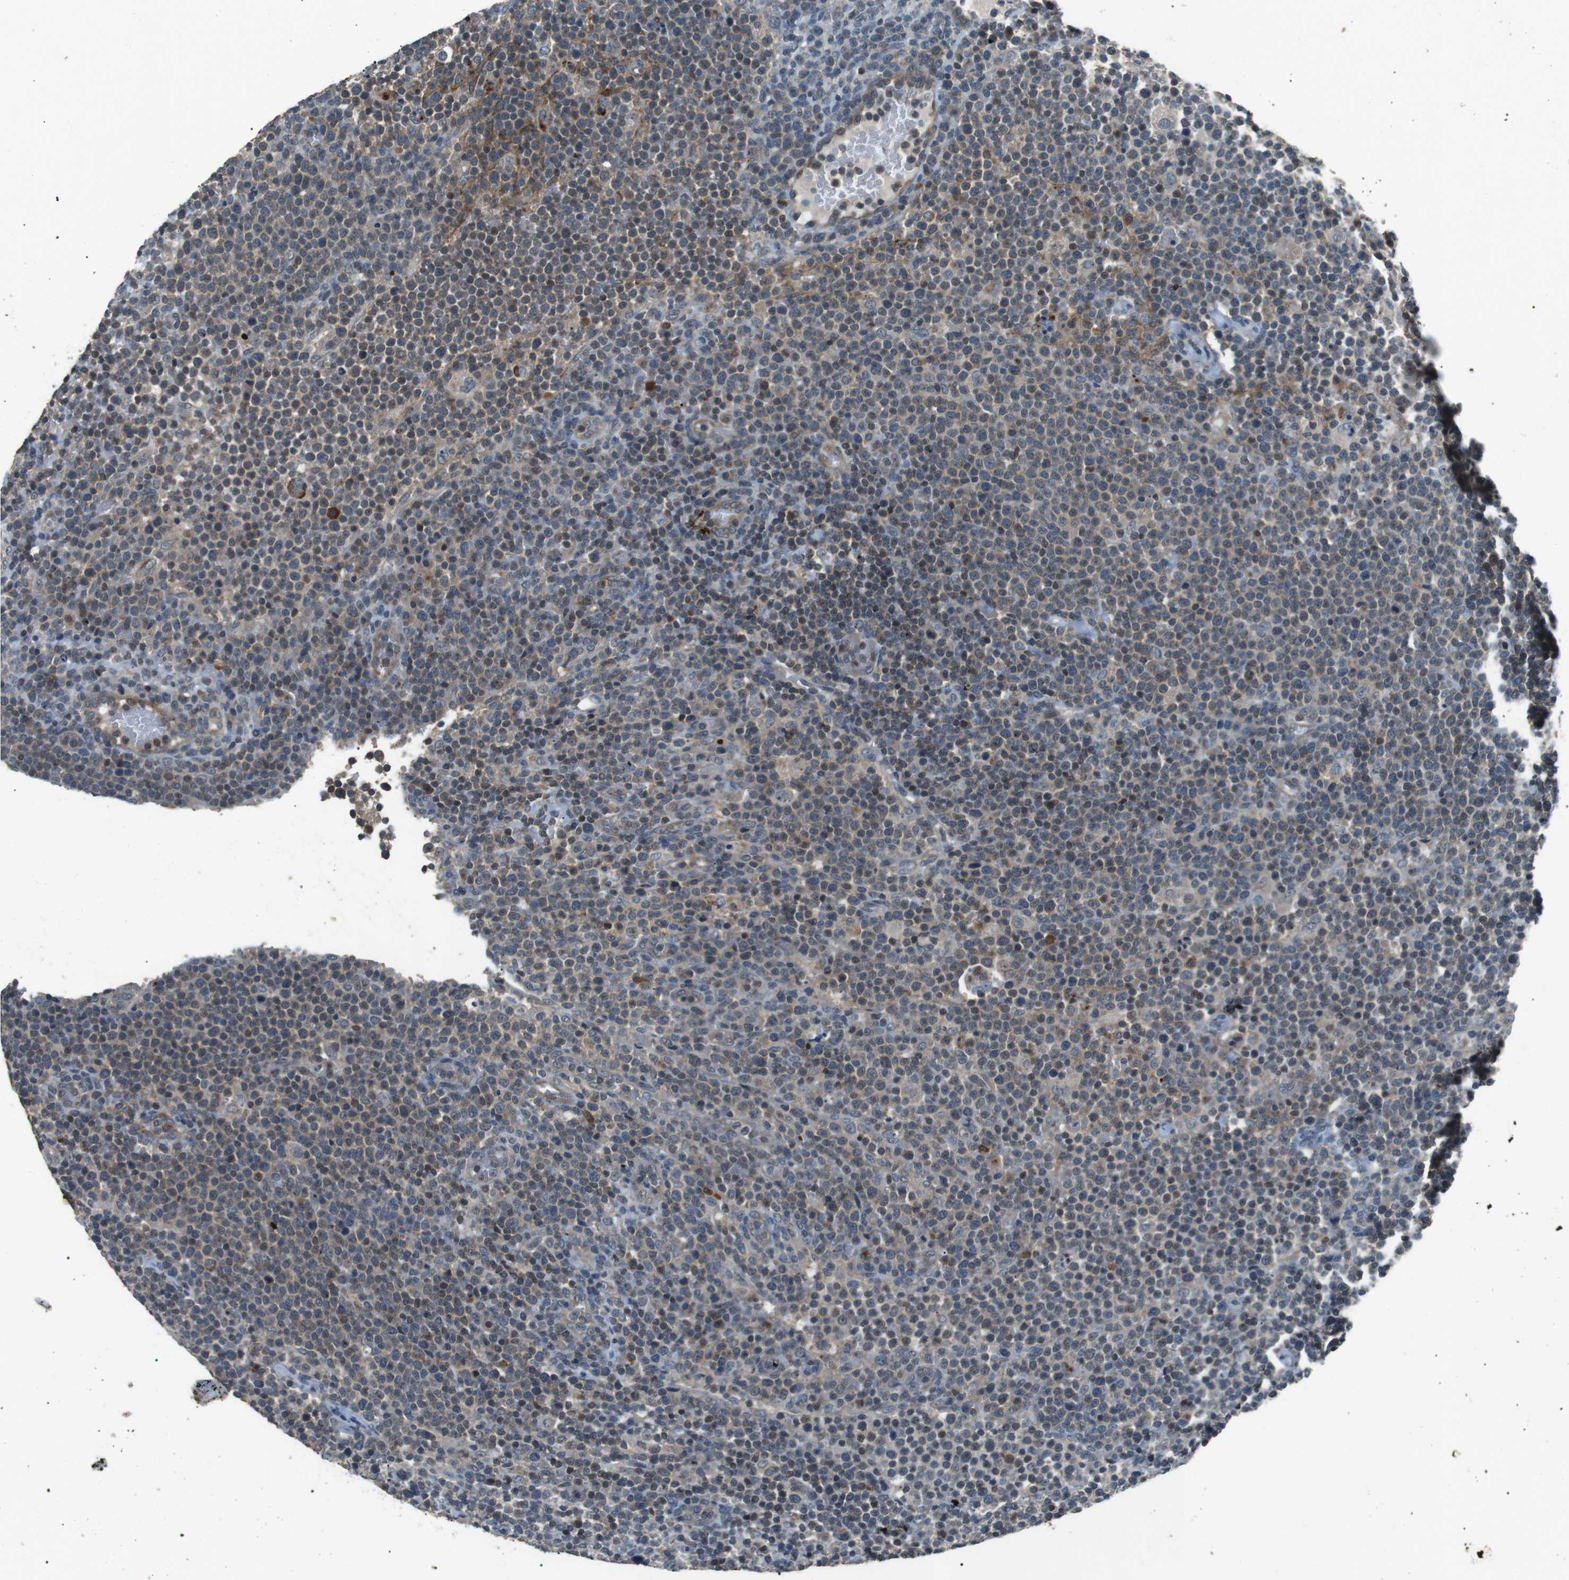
{"staining": {"intensity": "weak", "quantity": "25%-75%", "location": "cytoplasmic/membranous"}, "tissue": "lymphoma", "cell_type": "Tumor cells", "image_type": "cancer", "snomed": [{"axis": "morphology", "description": "Malignant lymphoma, non-Hodgkin's type, High grade"}, {"axis": "topography", "description": "Lymph node"}], "caption": "Approximately 25%-75% of tumor cells in human malignant lymphoma, non-Hodgkin's type (high-grade) demonstrate weak cytoplasmic/membranous protein positivity as visualized by brown immunohistochemical staining.", "gene": "NEK7", "patient": {"sex": "male", "age": 61}}